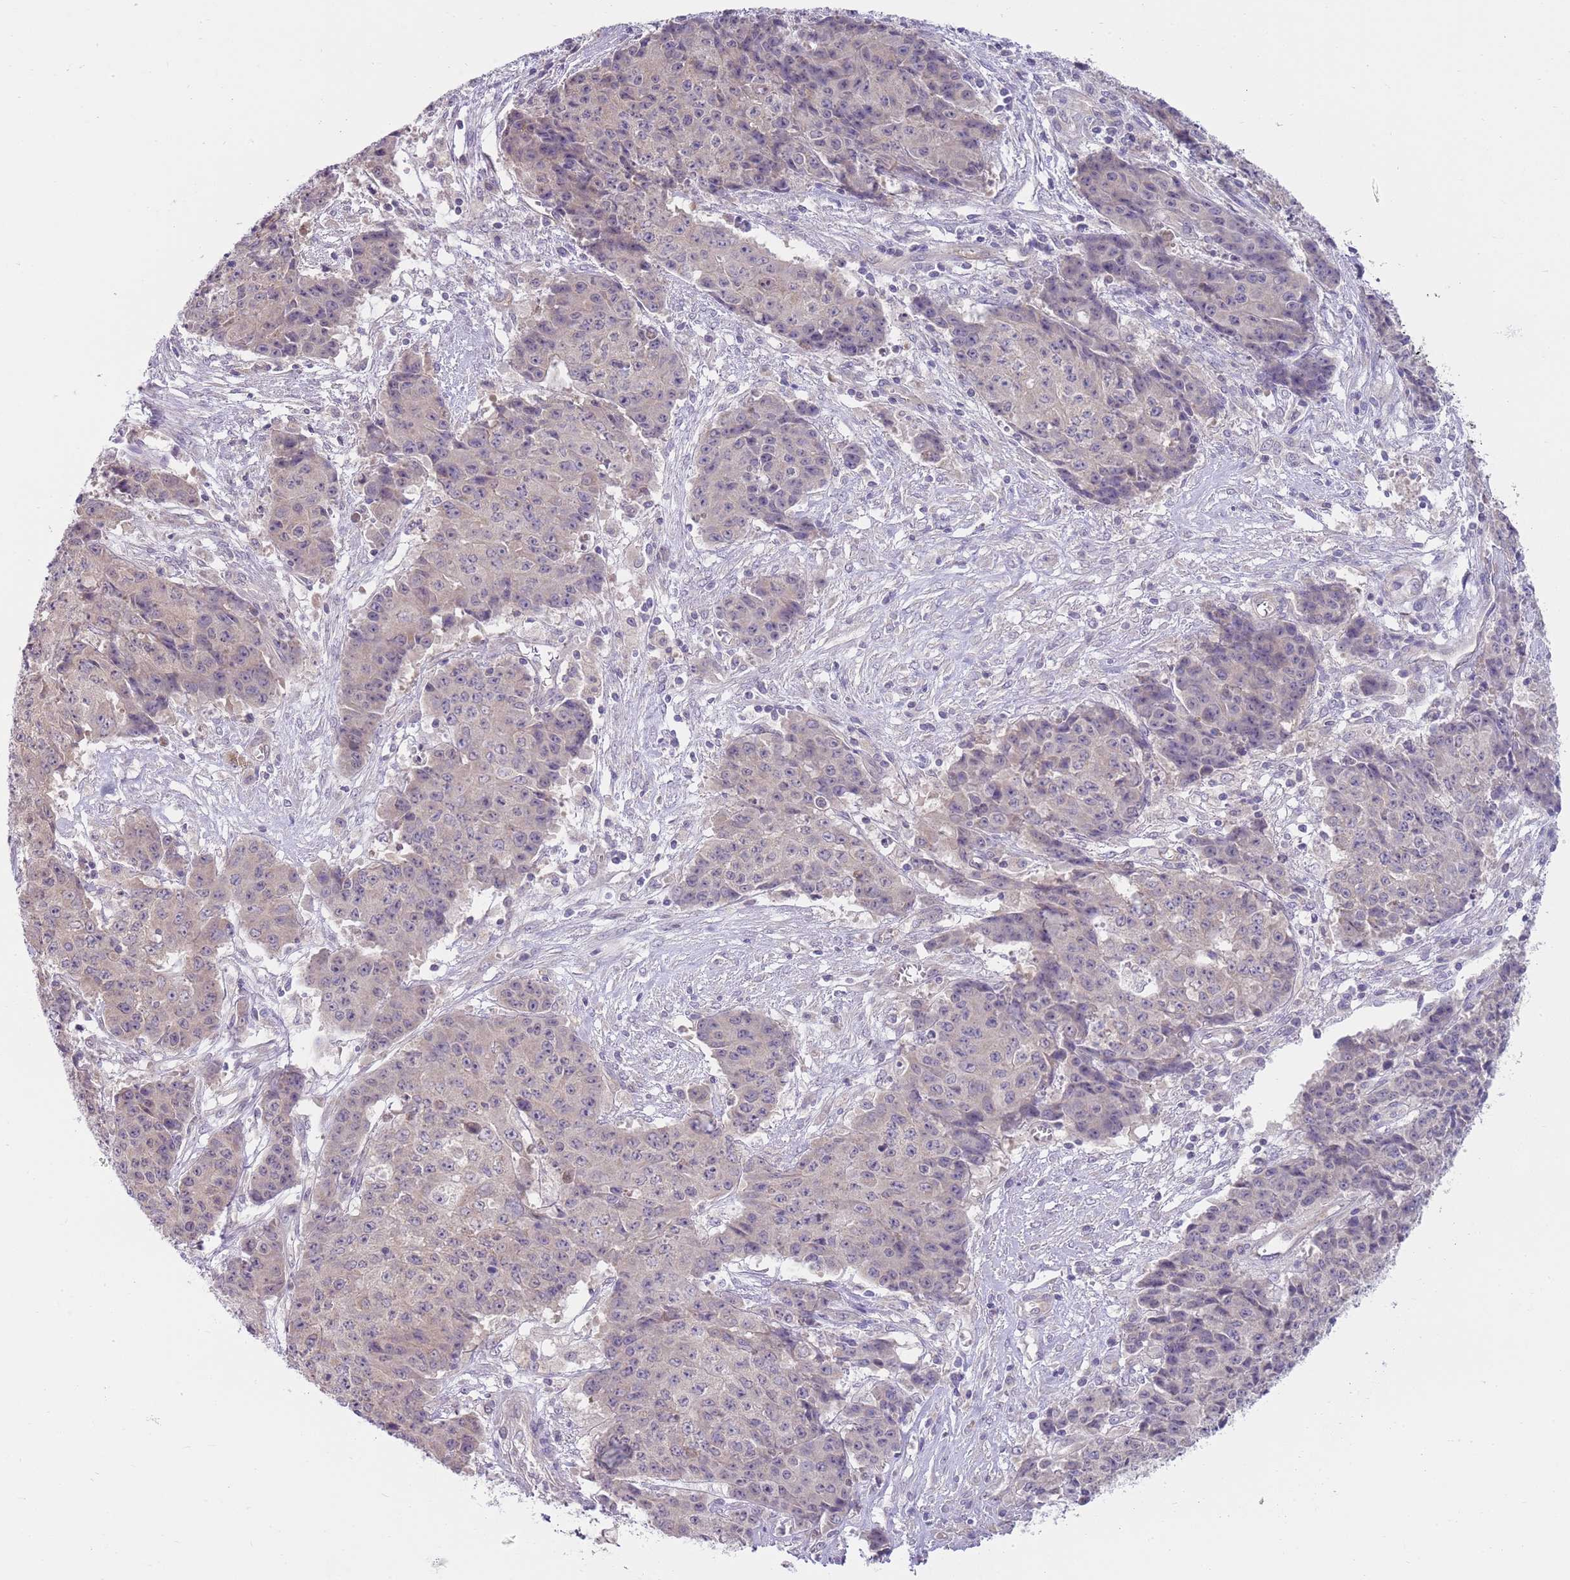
{"staining": {"intensity": "negative", "quantity": "none", "location": "none"}, "tissue": "ovarian cancer", "cell_type": "Tumor cells", "image_type": "cancer", "snomed": [{"axis": "morphology", "description": "Carcinoma, endometroid"}, {"axis": "topography", "description": "Ovary"}], "caption": "Immunohistochemistry histopathology image of neoplastic tissue: human ovarian endometroid carcinoma stained with DAB (3,3'-diaminobenzidine) demonstrates no significant protein staining in tumor cells.", "gene": "SKOR2", "patient": {"sex": "female", "age": 42}}